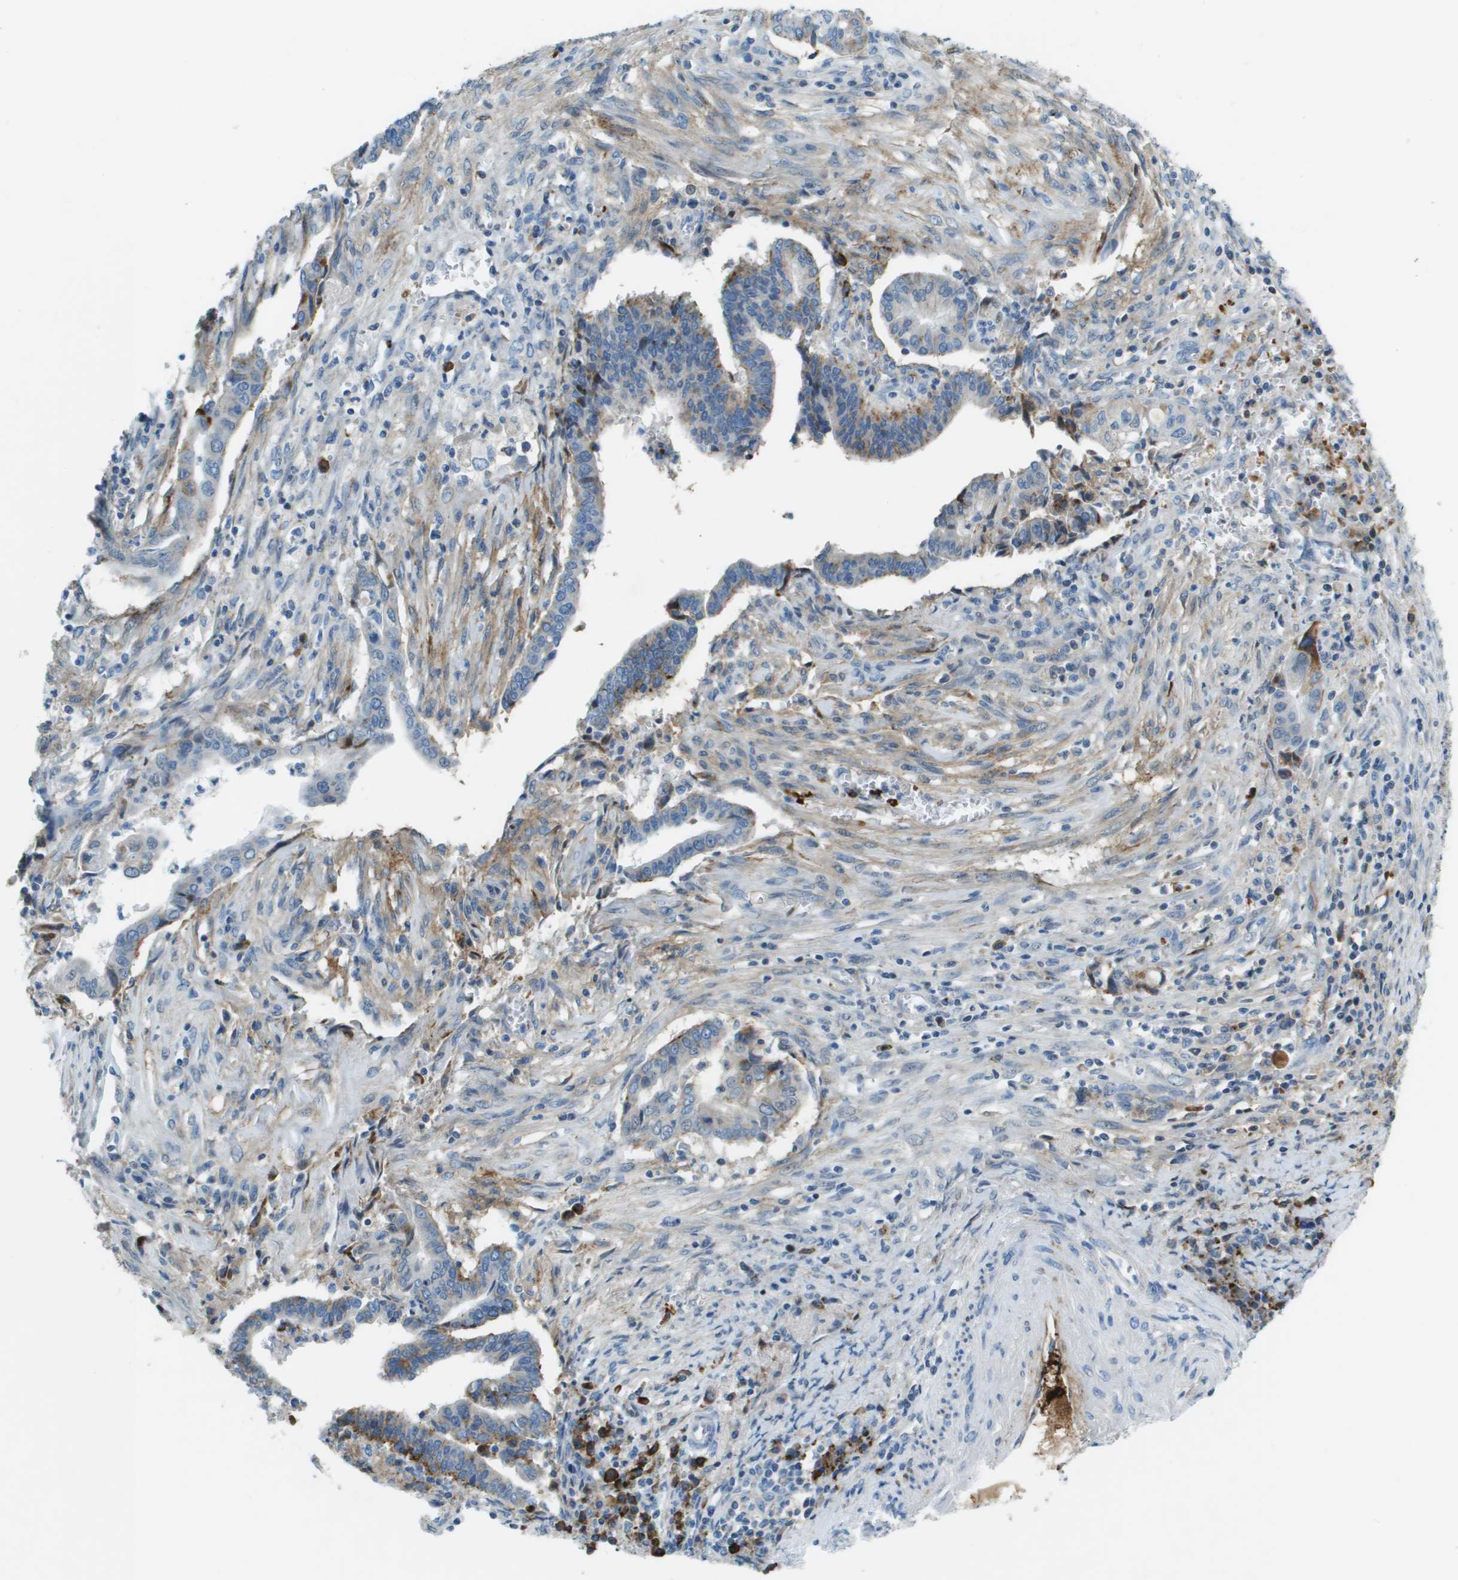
{"staining": {"intensity": "moderate", "quantity": ">75%", "location": "cytoplasmic/membranous"}, "tissue": "cervical cancer", "cell_type": "Tumor cells", "image_type": "cancer", "snomed": [{"axis": "morphology", "description": "Adenocarcinoma, NOS"}, {"axis": "topography", "description": "Cervix"}], "caption": "Moderate cytoplasmic/membranous staining for a protein is appreciated in approximately >75% of tumor cells of adenocarcinoma (cervical) using IHC.", "gene": "SDC1", "patient": {"sex": "female", "age": 44}}